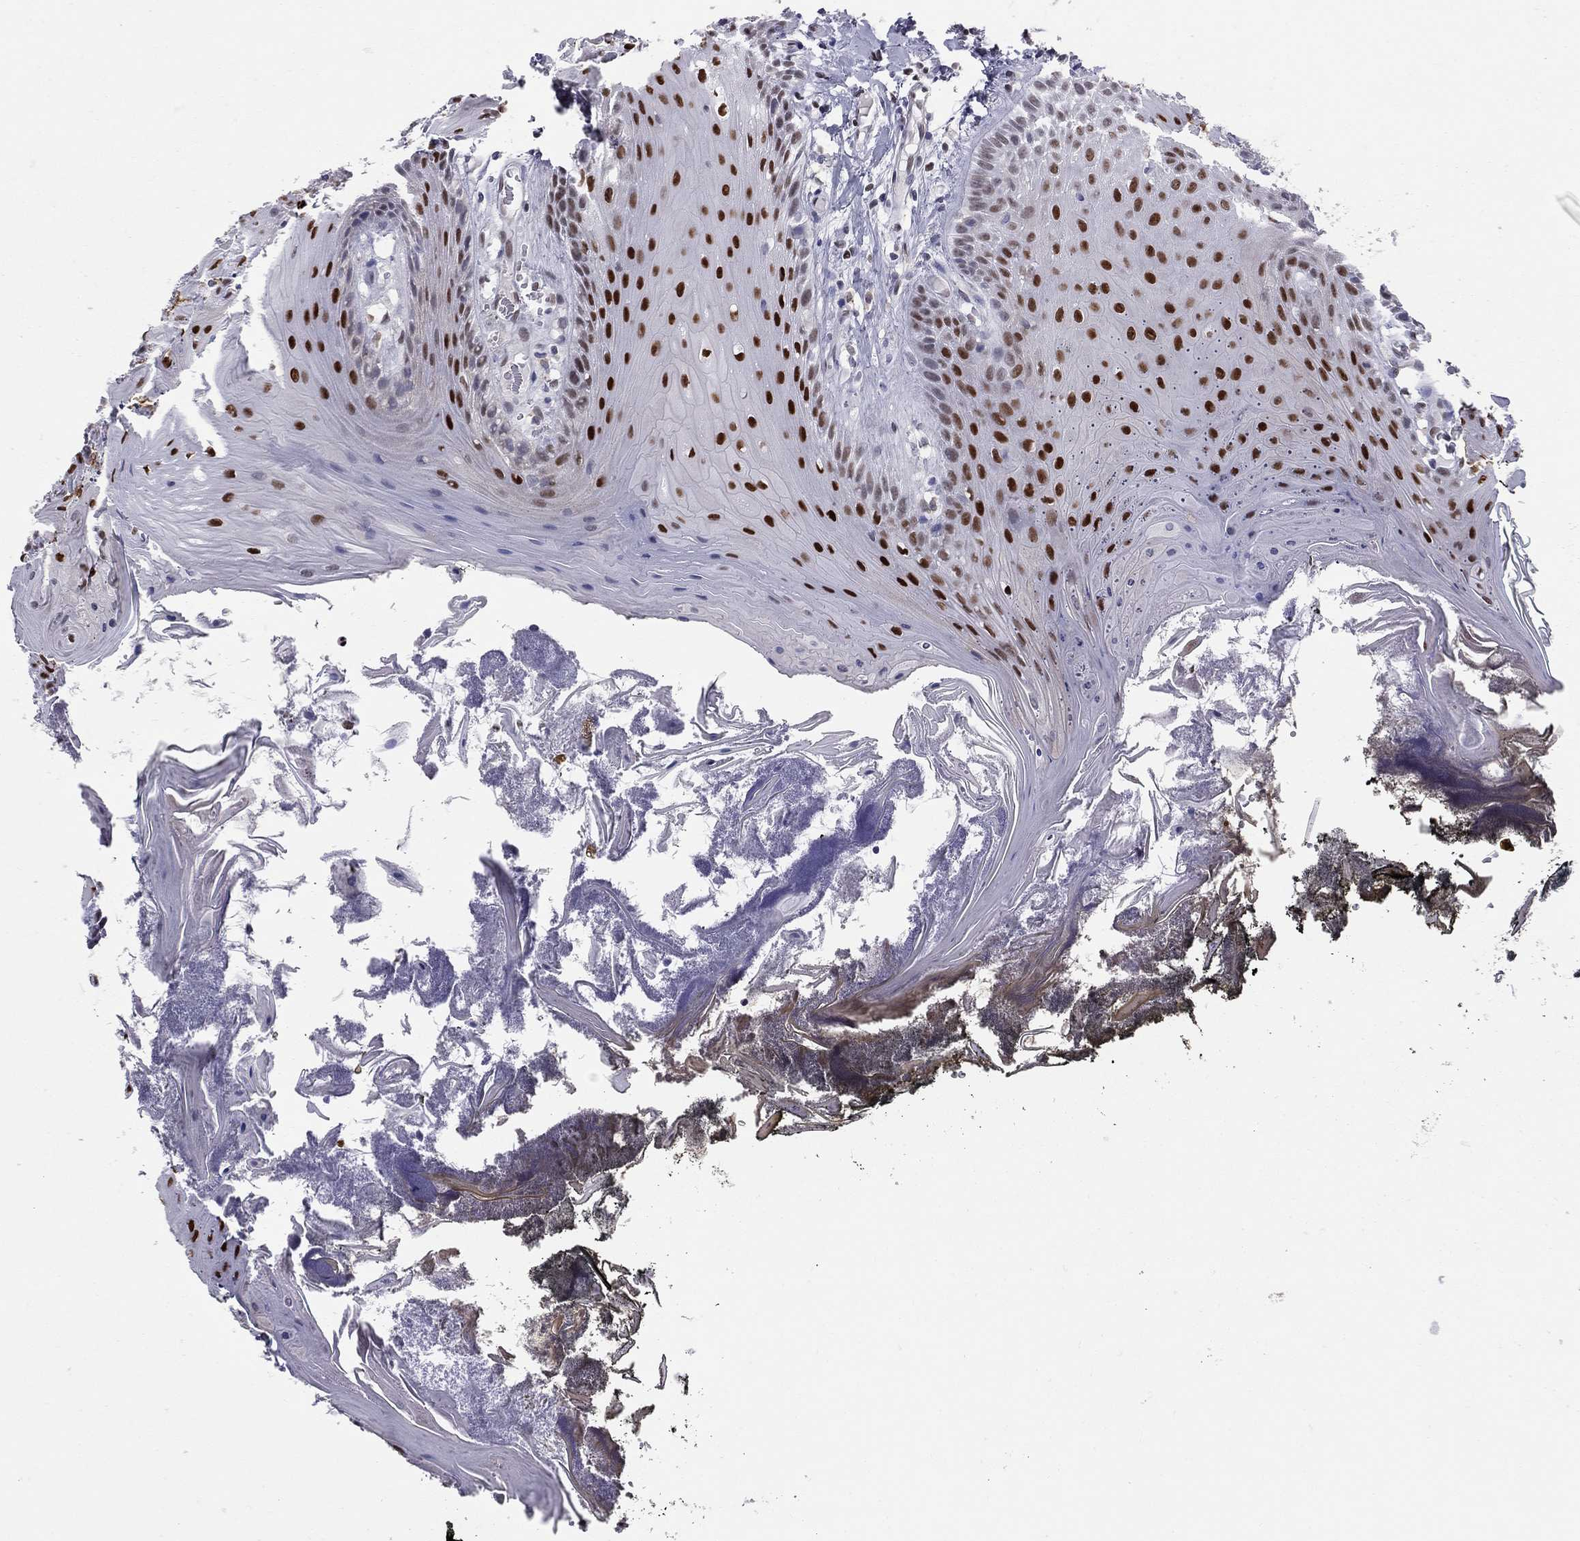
{"staining": {"intensity": "strong", "quantity": ">75%", "location": "nuclear"}, "tissue": "oral mucosa", "cell_type": "Squamous epithelial cells", "image_type": "normal", "snomed": [{"axis": "morphology", "description": "Normal tissue, NOS"}, {"axis": "topography", "description": "Oral tissue"}], "caption": "This histopathology image demonstrates benign oral mucosa stained with immunohistochemistry (IHC) to label a protein in brown. The nuclear of squamous epithelial cells show strong positivity for the protein. Nuclei are counter-stained blue.", "gene": "PCGF3", "patient": {"sex": "male", "age": 9}}